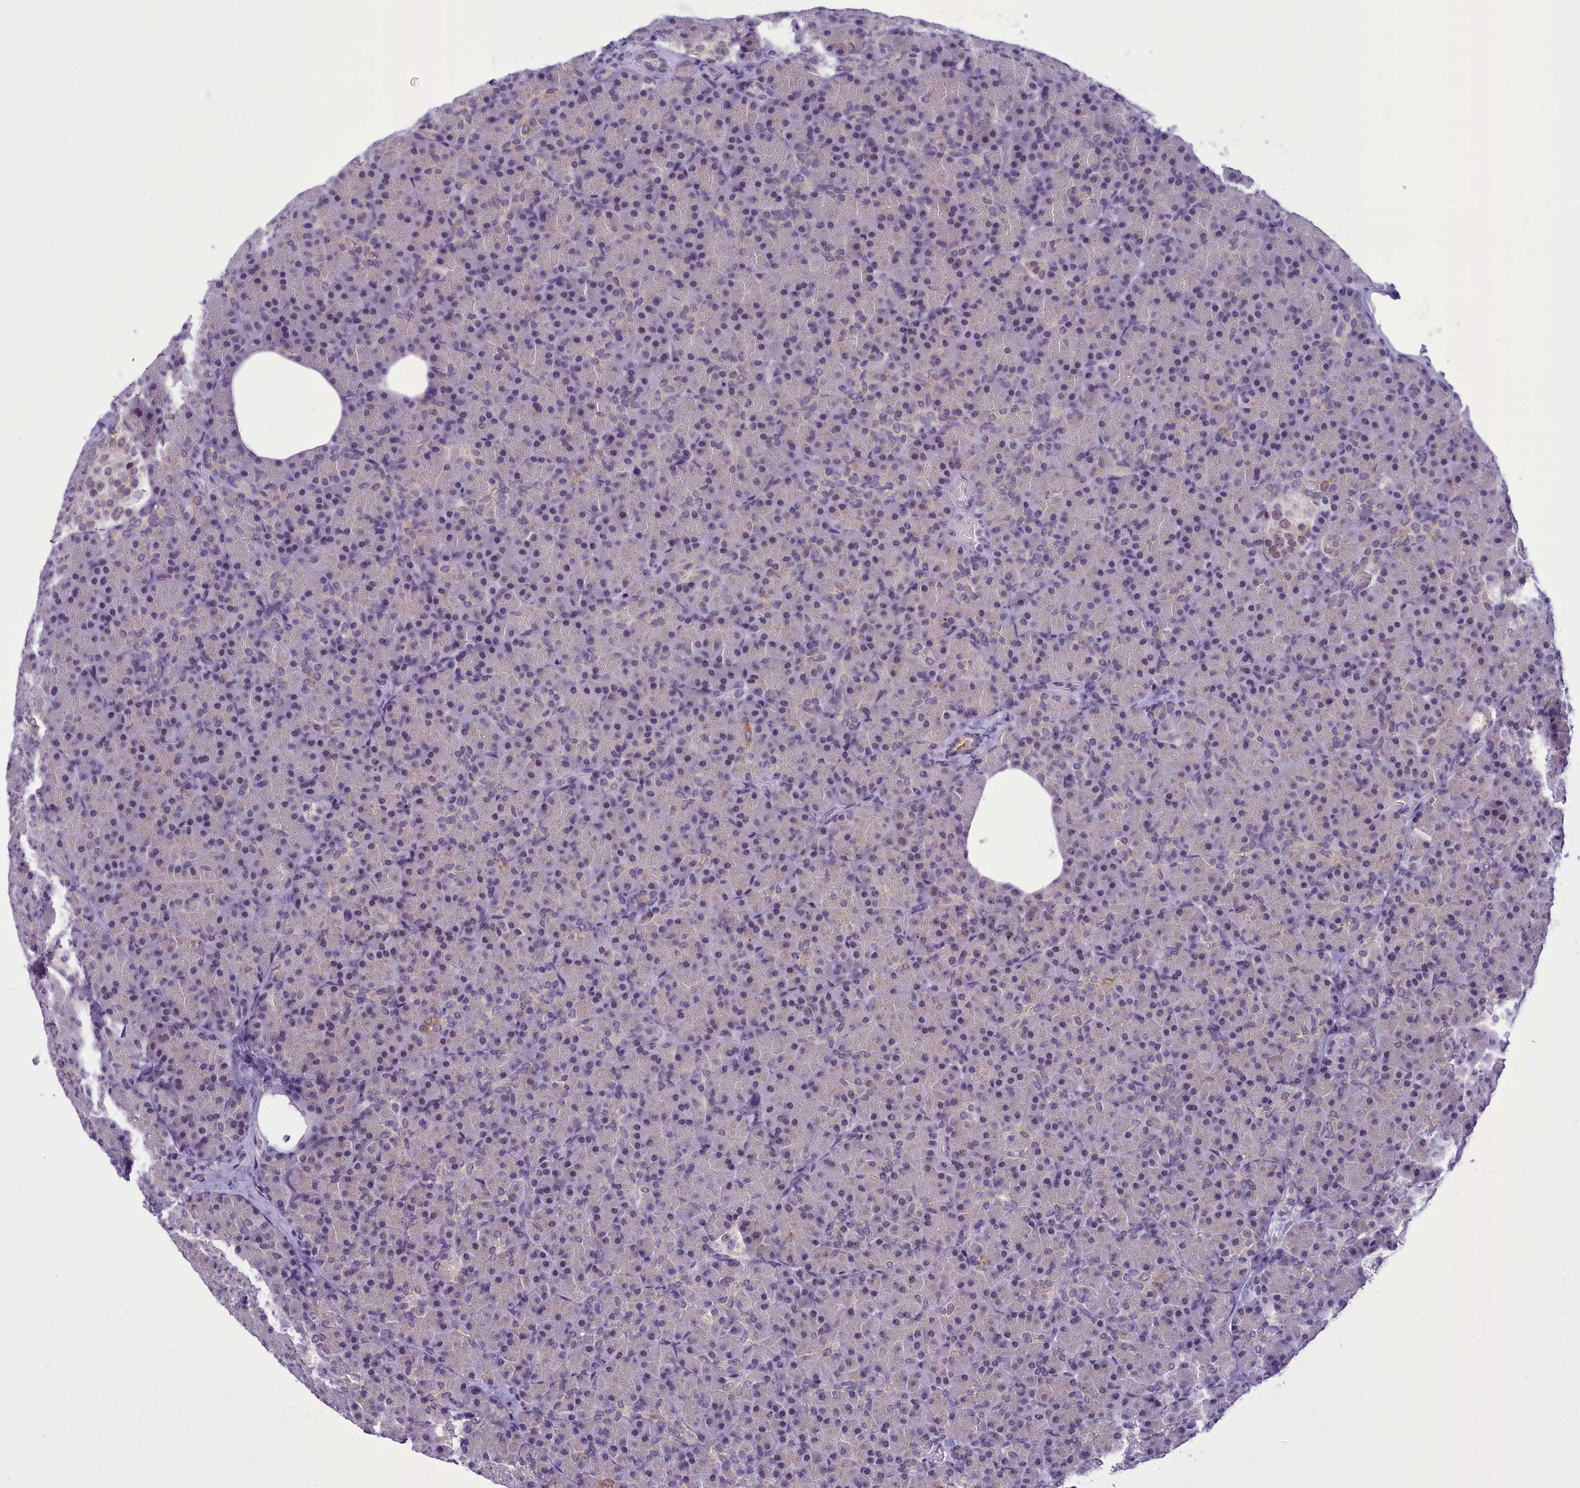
{"staining": {"intensity": "moderate", "quantity": "<25%", "location": "cytoplasmic/membranous"}, "tissue": "pancreas", "cell_type": "Exocrine glandular cells", "image_type": "normal", "snomed": [{"axis": "morphology", "description": "Normal tissue, NOS"}, {"axis": "topography", "description": "Pancreas"}], "caption": "About <25% of exocrine glandular cells in unremarkable pancreas exhibit moderate cytoplasmic/membranous protein staining as visualized by brown immunohistochemical staining.", "gene": "B9D2", "patient": {"sex": "female", "age": 43}}